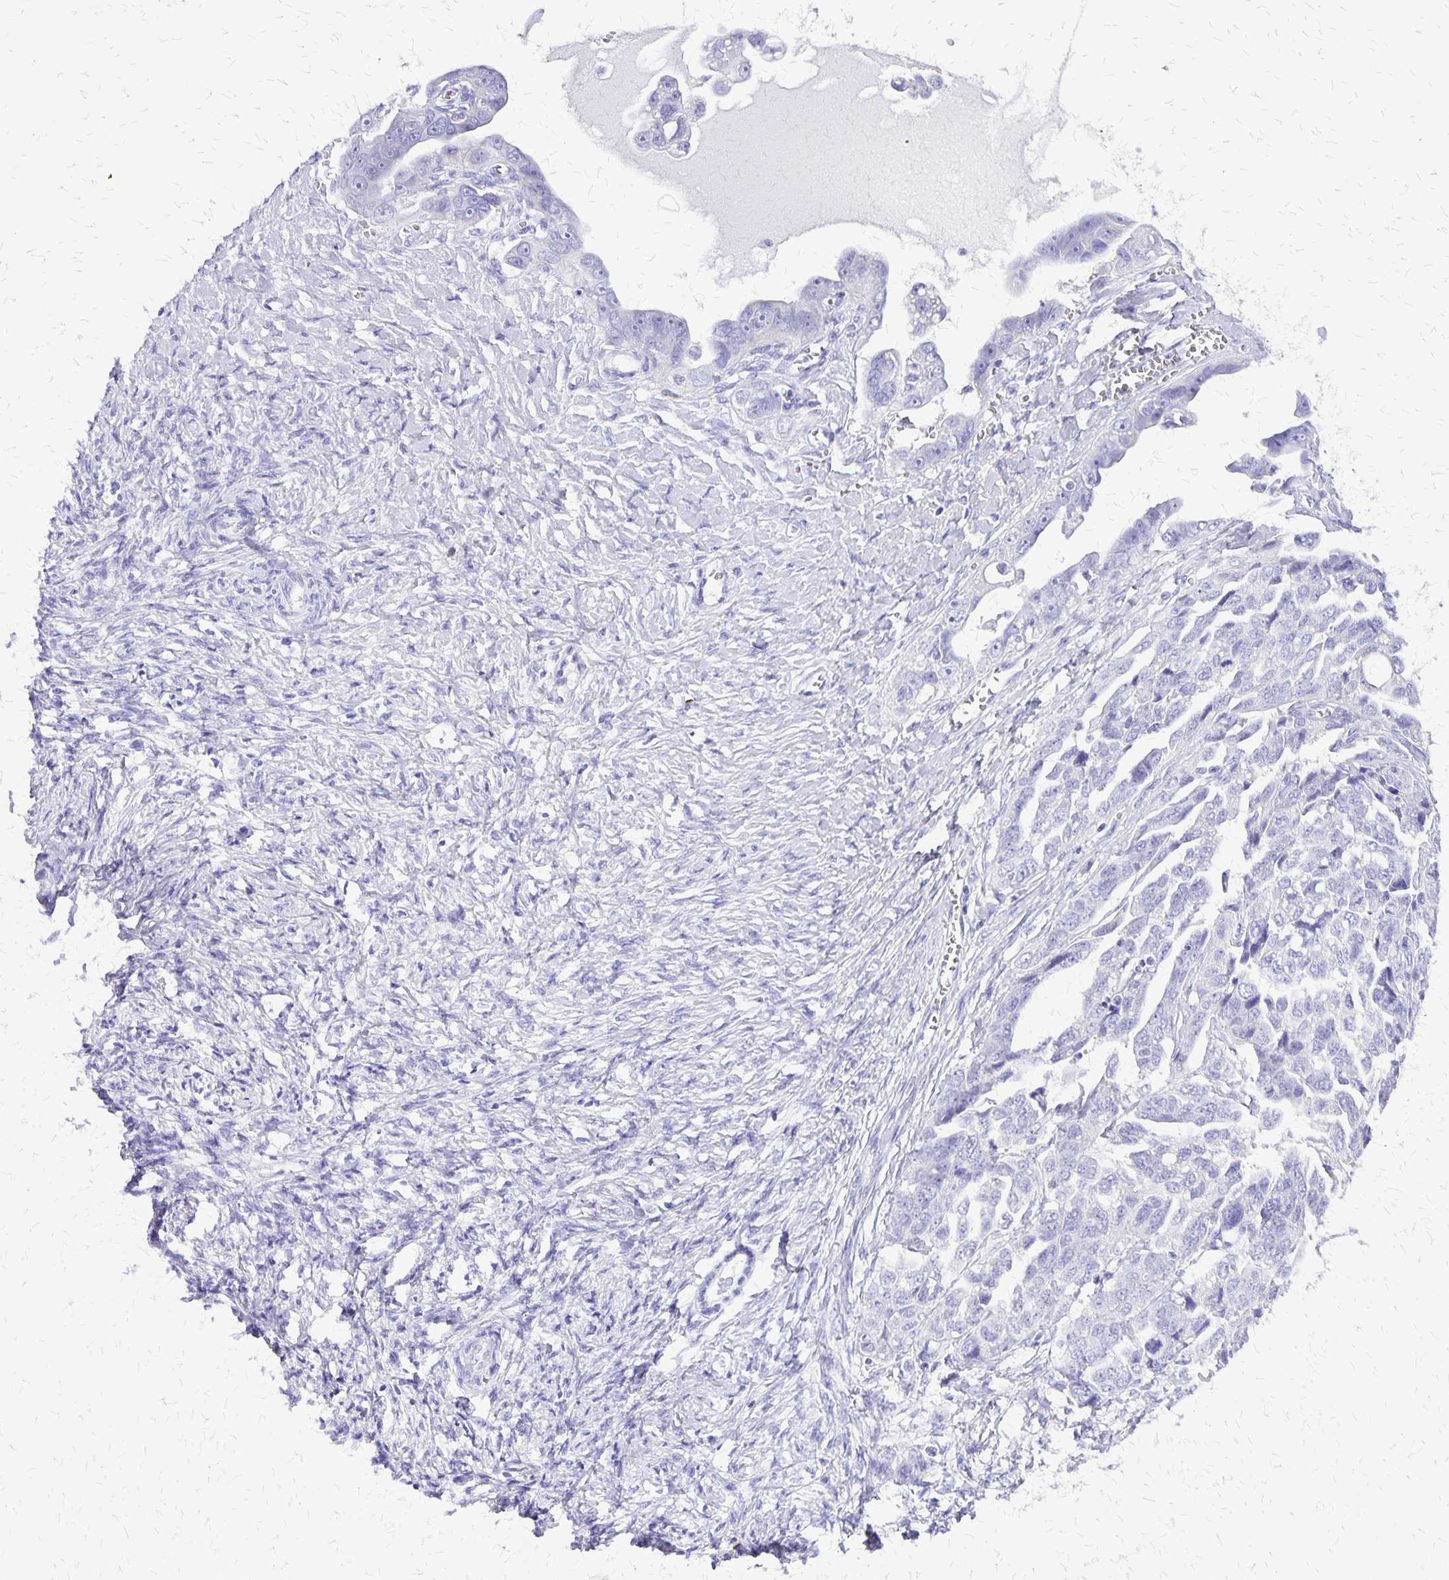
{"staining": {"intensity": "negative", "quantity": "none", "location": "none"}, "tissue": "ovarian cancer", "cell_type": "Tumor cells", "image_type": "cancer", "snomed": [{"axis": "morphology", "description": "Cystadenocarcinoma, serous, NOS"}, {"axis": "topography", "description": "Ovary"}], "caption": "Immunohistochemistry histopathology image of human ovarian cancer (serous cystadenocarcinoma) stained for a protein (brown), which shows no positivity in tumor cells.", "gene": "SLC13A2", "patient": {"sex": "female", "age": 59}}